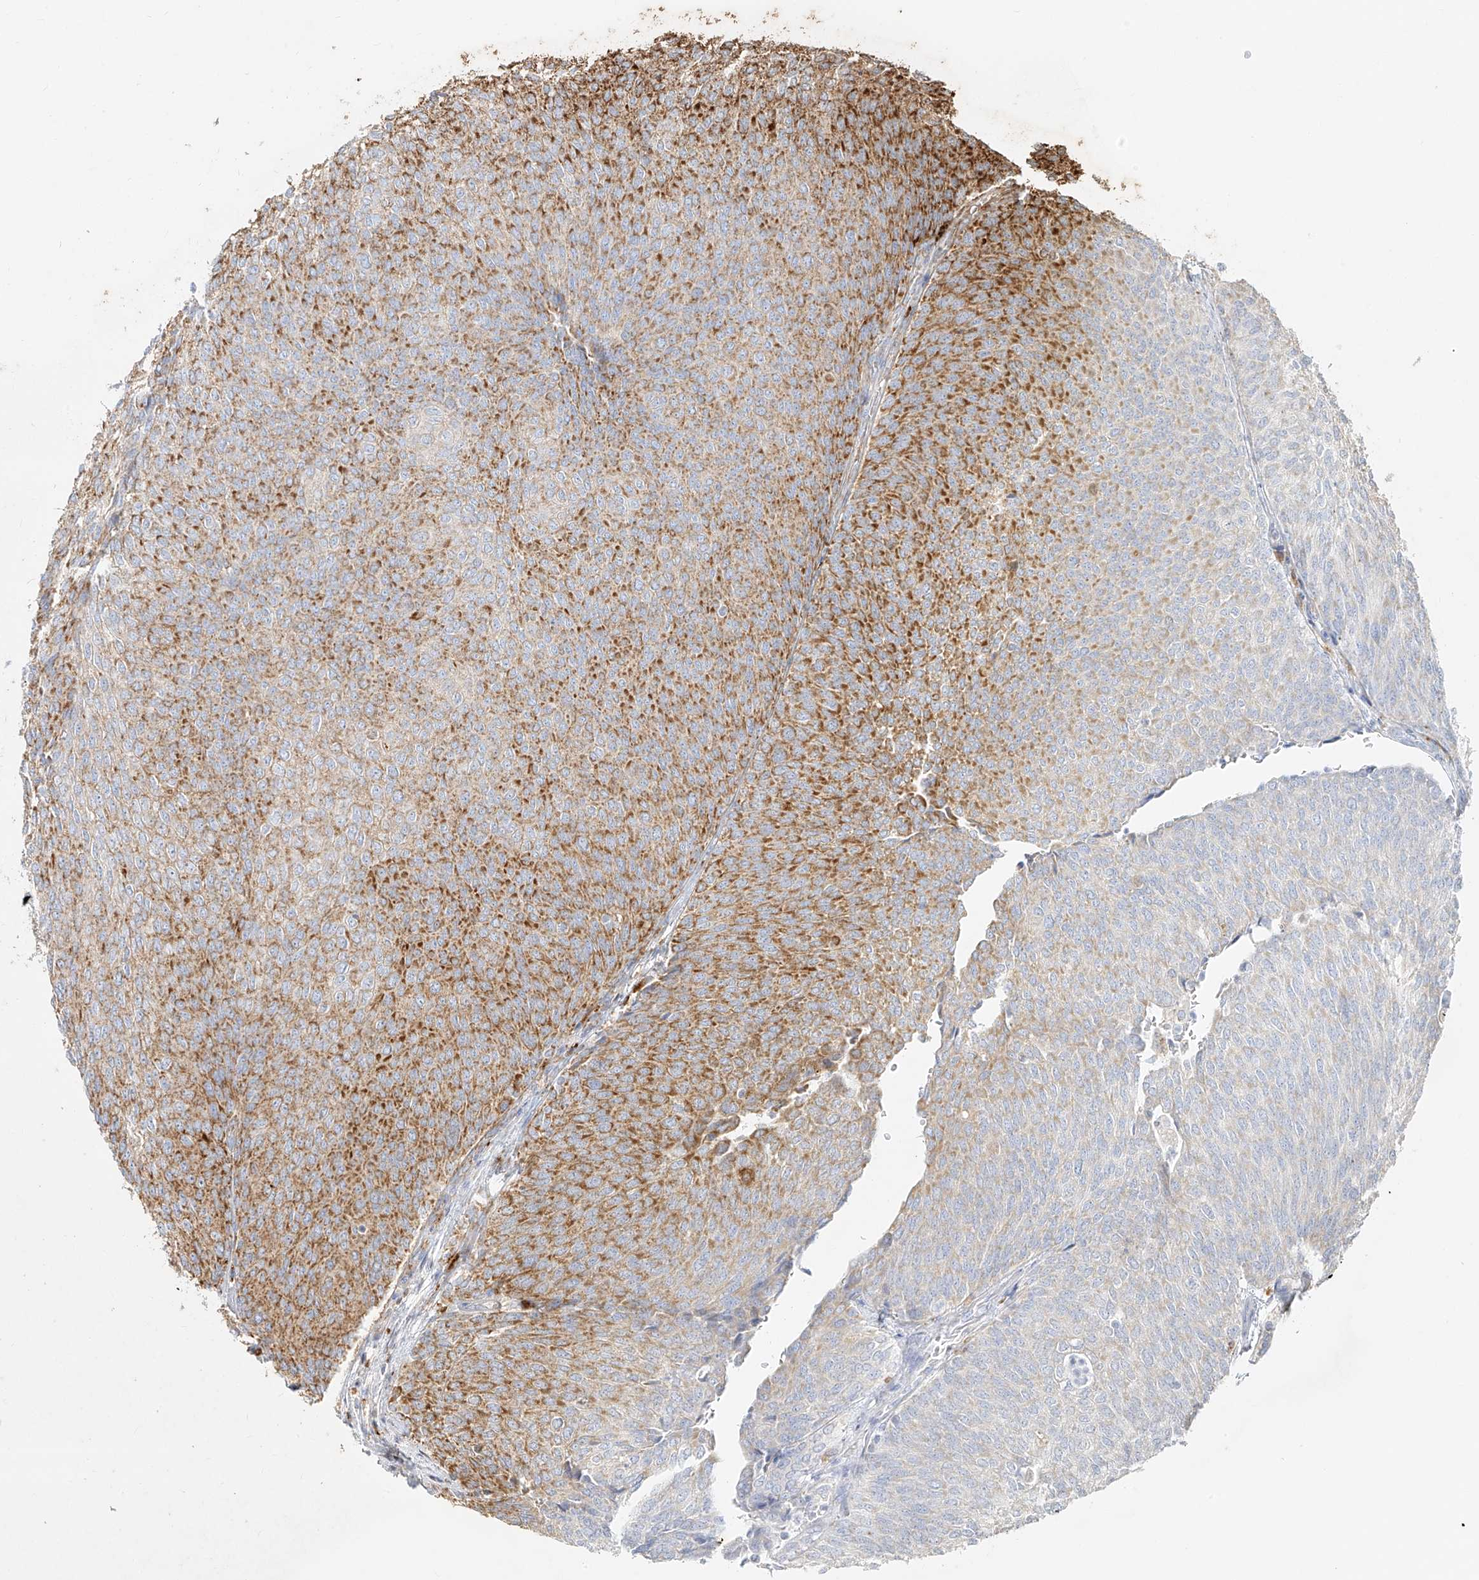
{"staining": {"intensity": "moderate", "quantity": "25%-75%", "location": "cytoplasmic/membranous"}, "tissue": "urothelial cancer", "cell_type": "Tumor cells", "image_type": "cancer", "snomed": [{"axis": "morphology", "description": "Urothelial carcinoma, Low grade"}, {"axis": "topography", "description": "Urinary bladder"}], "caption": "High-magnification brightfield microscopy of urothelial cancer stained with DAB (3,3'-diaminobenzidine) (brown) and counterstained with hematoxylin (blue). tumor cells exhibit moderate cytoplasmic/membranous positivity is appreciated in about25%-75% of cells. Nuclei are stained in blue.", "gene": "MTX2", "patient": {"sex": "female", "age": 79}}